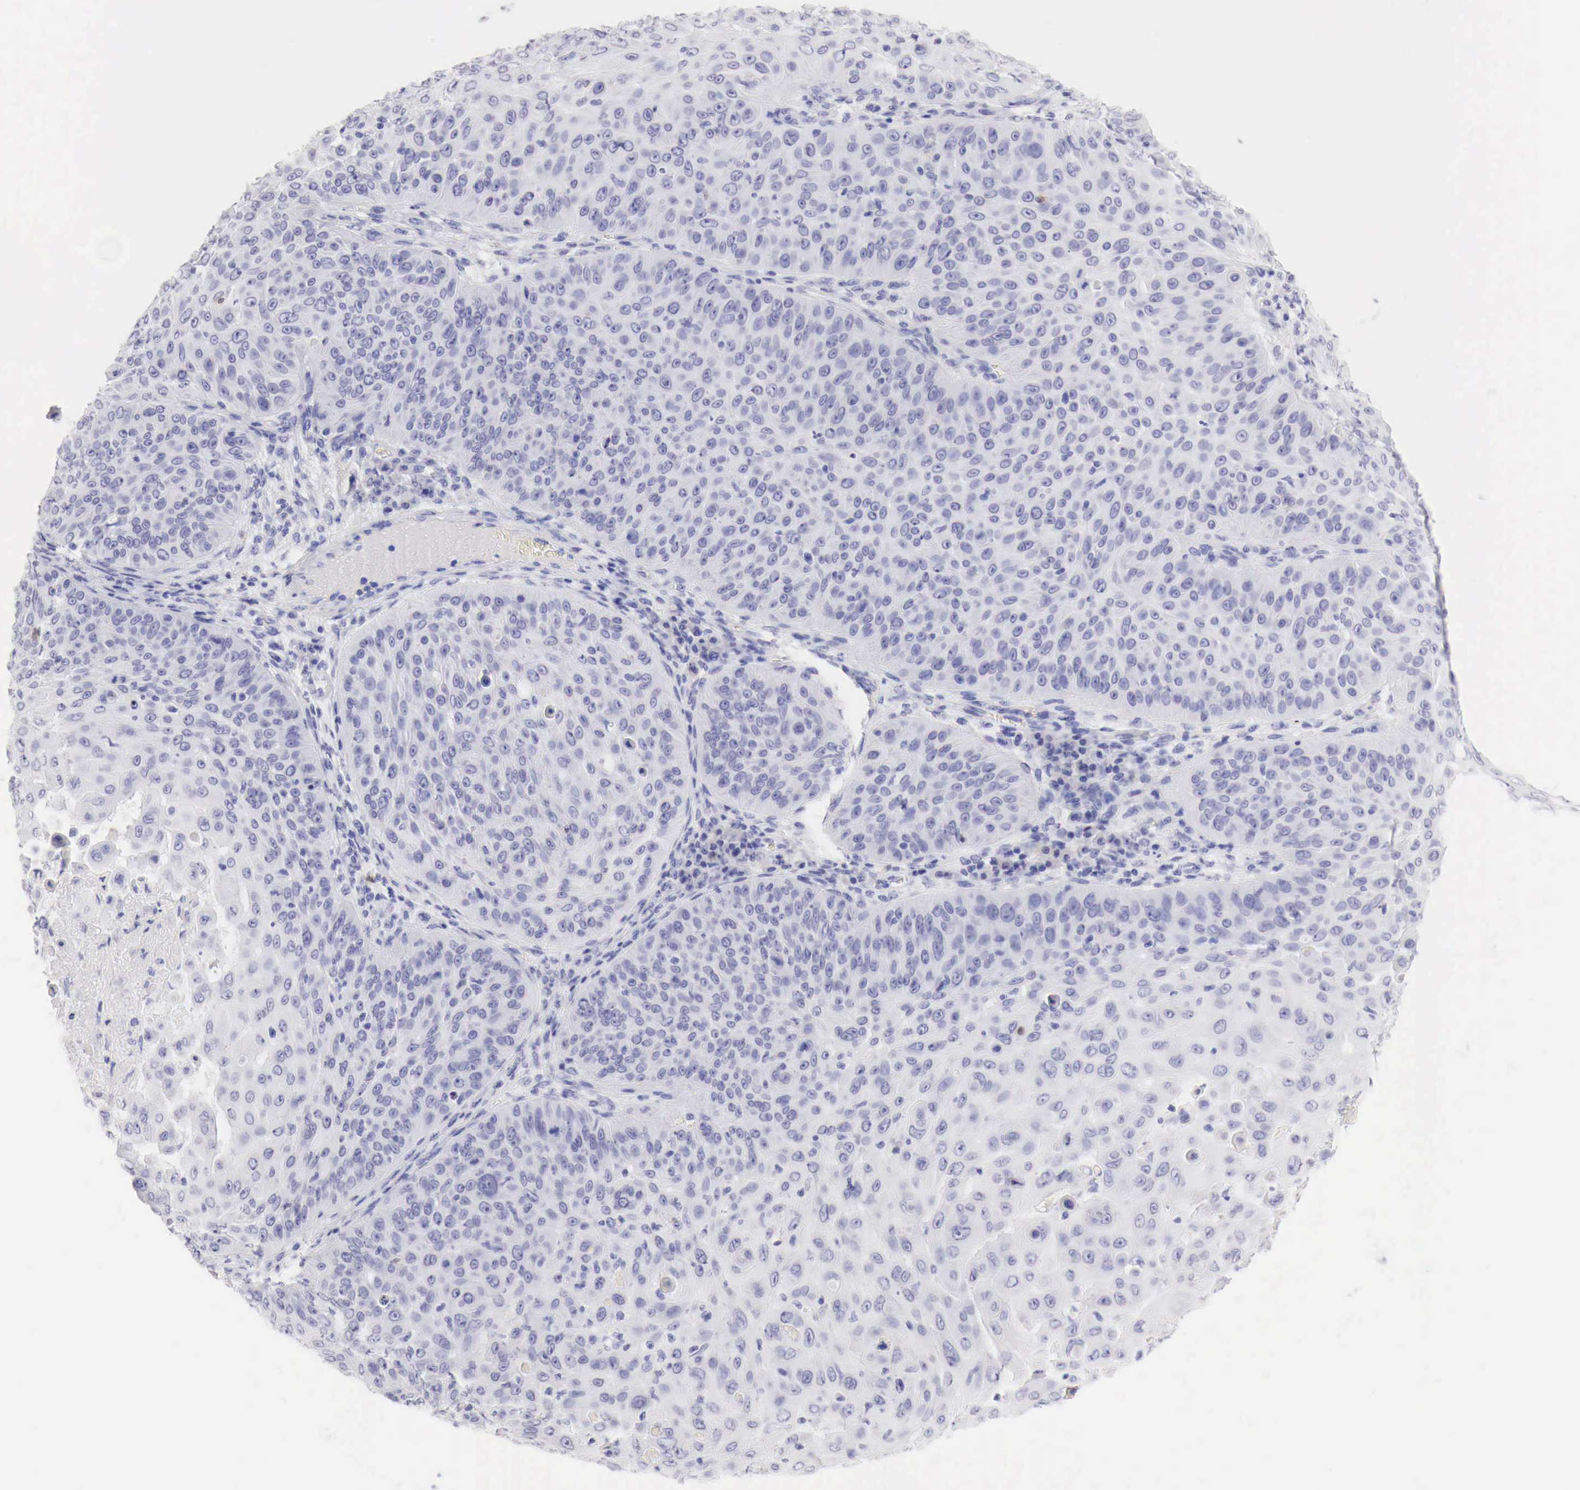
{"staining": {"intensity": "negative", "quantity": "none", "location": "none"}, "tissue": "skin cancer", "cell_type": "Tumor cells", "image_type": "cancer", "snomed": [{"axis": "morphology", "description": "Squamous cell carcinoma, NOS"}, {"axis": "topography", "description": "Skin"}], "caption": "A photomicrograph of skin cancer stained for a protein shows no brown staining in tumor cells. (DAB immunohistochemistry (IHC) with hematoxylin counter stain).", "gene": "CDKN2A", "patient": {"sex": "male", "age": 82}}